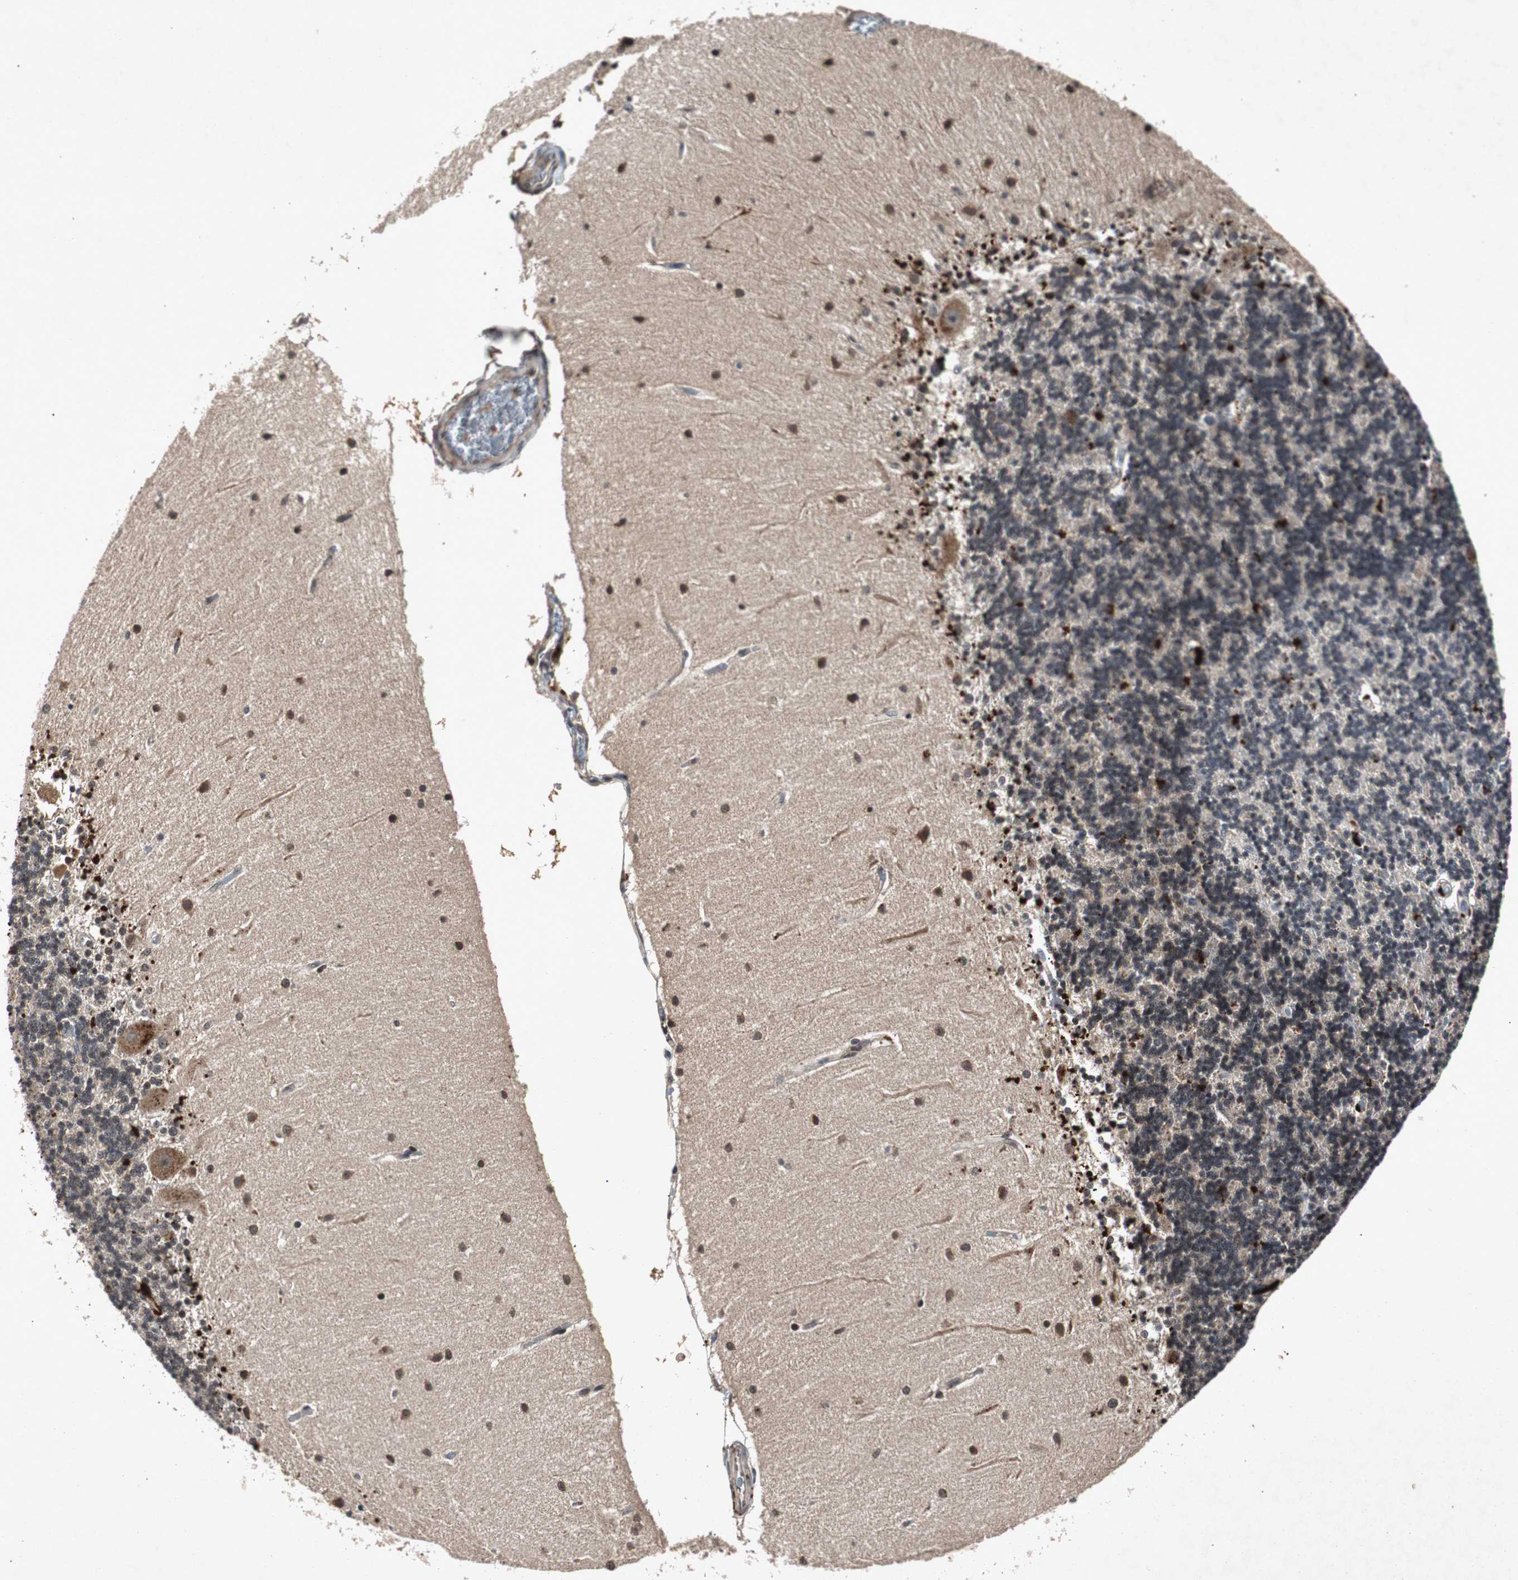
{"staining": {"intensity": "strong", "quantity": "<25%", "location": "cytoplasmic/membranous"}, "tissue": "cerebellum", "cell_type": "Cells in granular layer", "image_type": "normal", "snomed": [{"axis": "morphology", "description": "Normal tissue, NOS"}, {"axis": "topography", "description": "Cerebellum"}], "caption": "Protein expression analysis of benign human cerebellum reveals strong cytoplasmic/membranous staining in about <25% of cells in granular layer. The staining was performed using DAB to visualize the protein expression in brown, while the nuclei were stained in blue with hematoxylin (Magnification: 20x).", "gene": "SLIT2", "patient": {"sex": "female", "age": 54}}